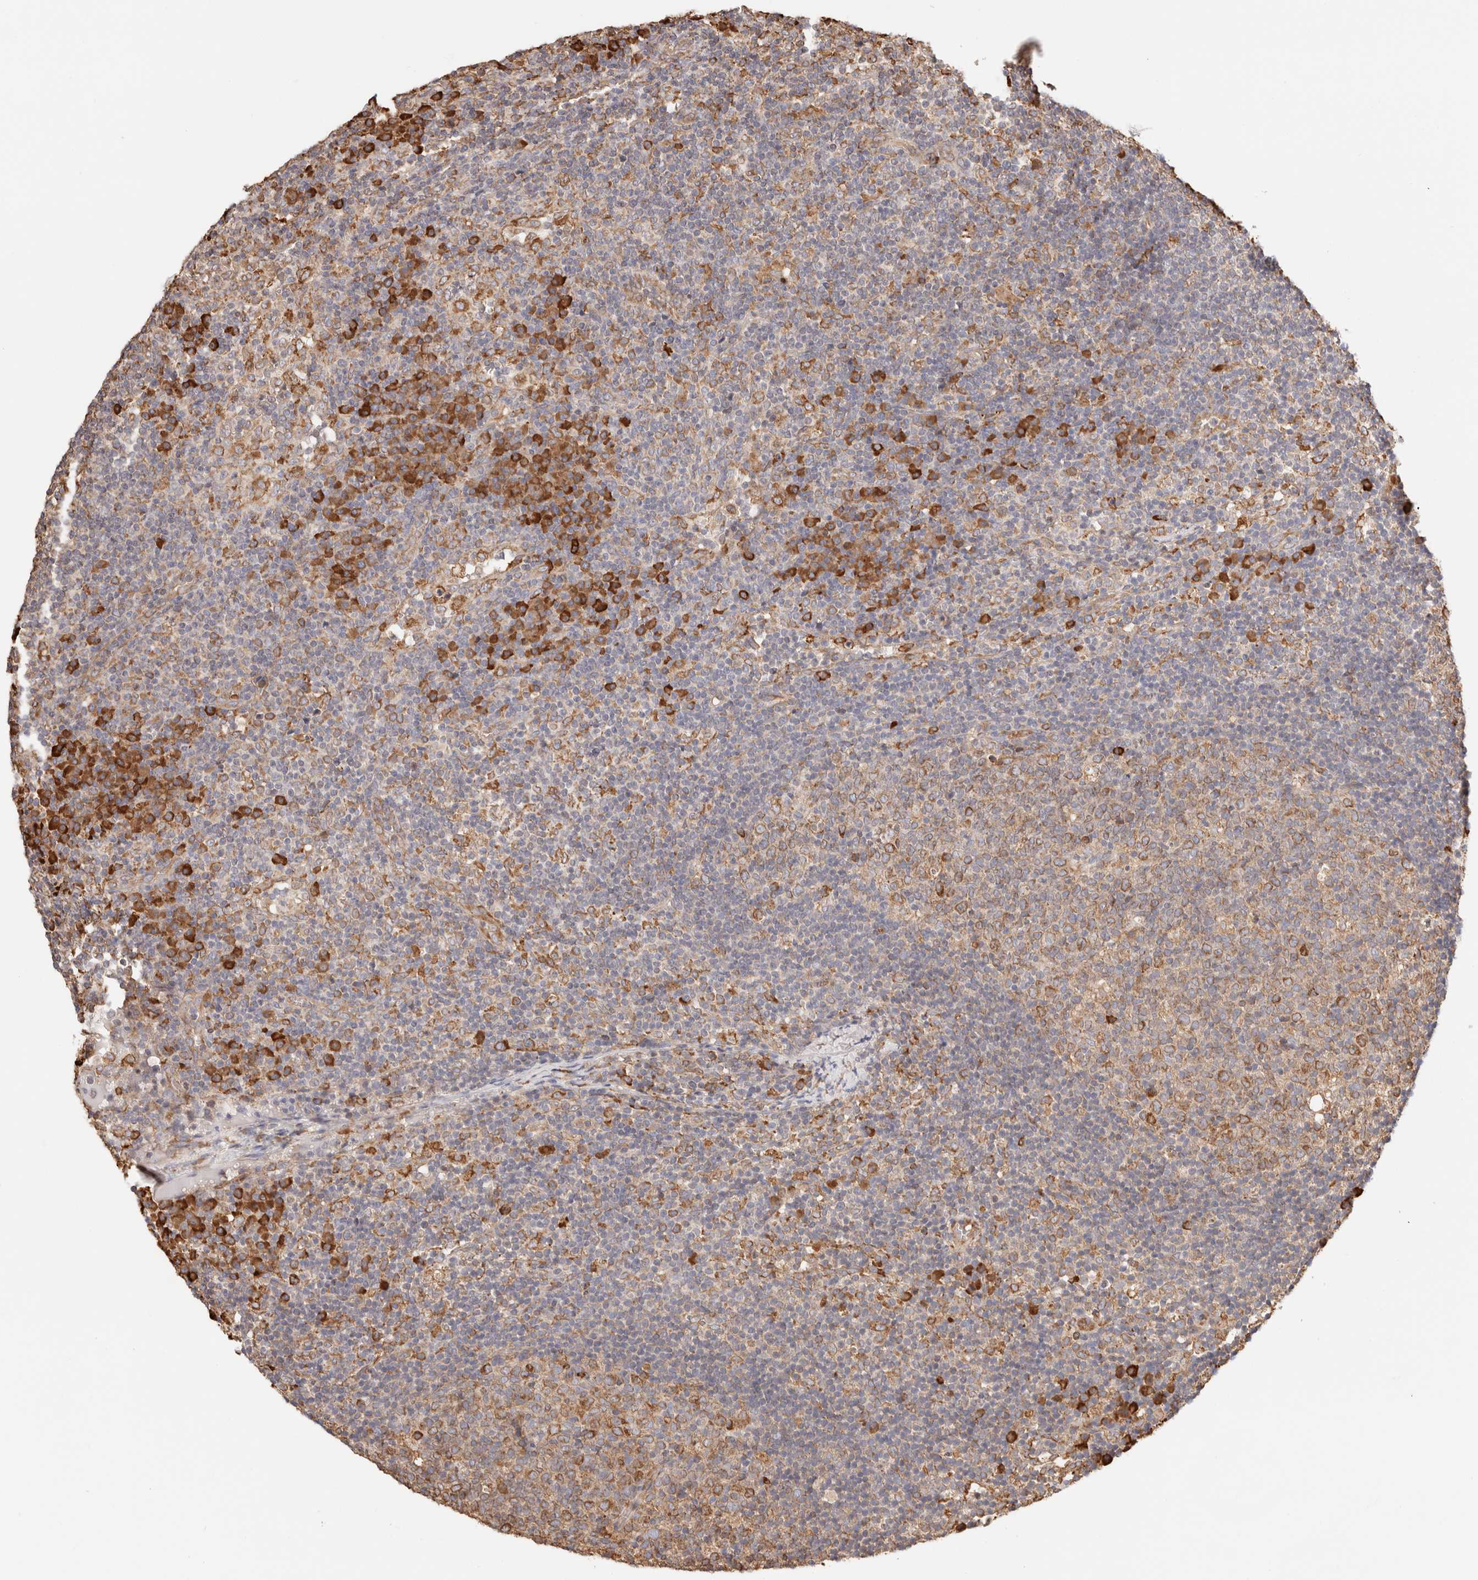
{"staining": {"intensity": "moderate", "quantity": ">75%", "location": "cytoplasmic/membranous"}, "tissue": "lymph node", "cell_type": "Germinal center cells", "image_type": "normal", "snomed": [{"axis": "morphology", "description": "Normal tissue, NOS"}, {"axis": "morphology", "description": "Inflammation, NOS"}, {"axis": "topography", "description": "Lymph node"}], "caption": "Moderate cytoplasmic/membranous staining is appreciated in approximately >75% of germinal center cells in unremarkable lymph node. (Stains: DAB in brown, nuclei in blue, Microscopy: brightfield microscopy at high magnification).", "gene": "FER", "patient": {"sex": "male", "age": 55}}